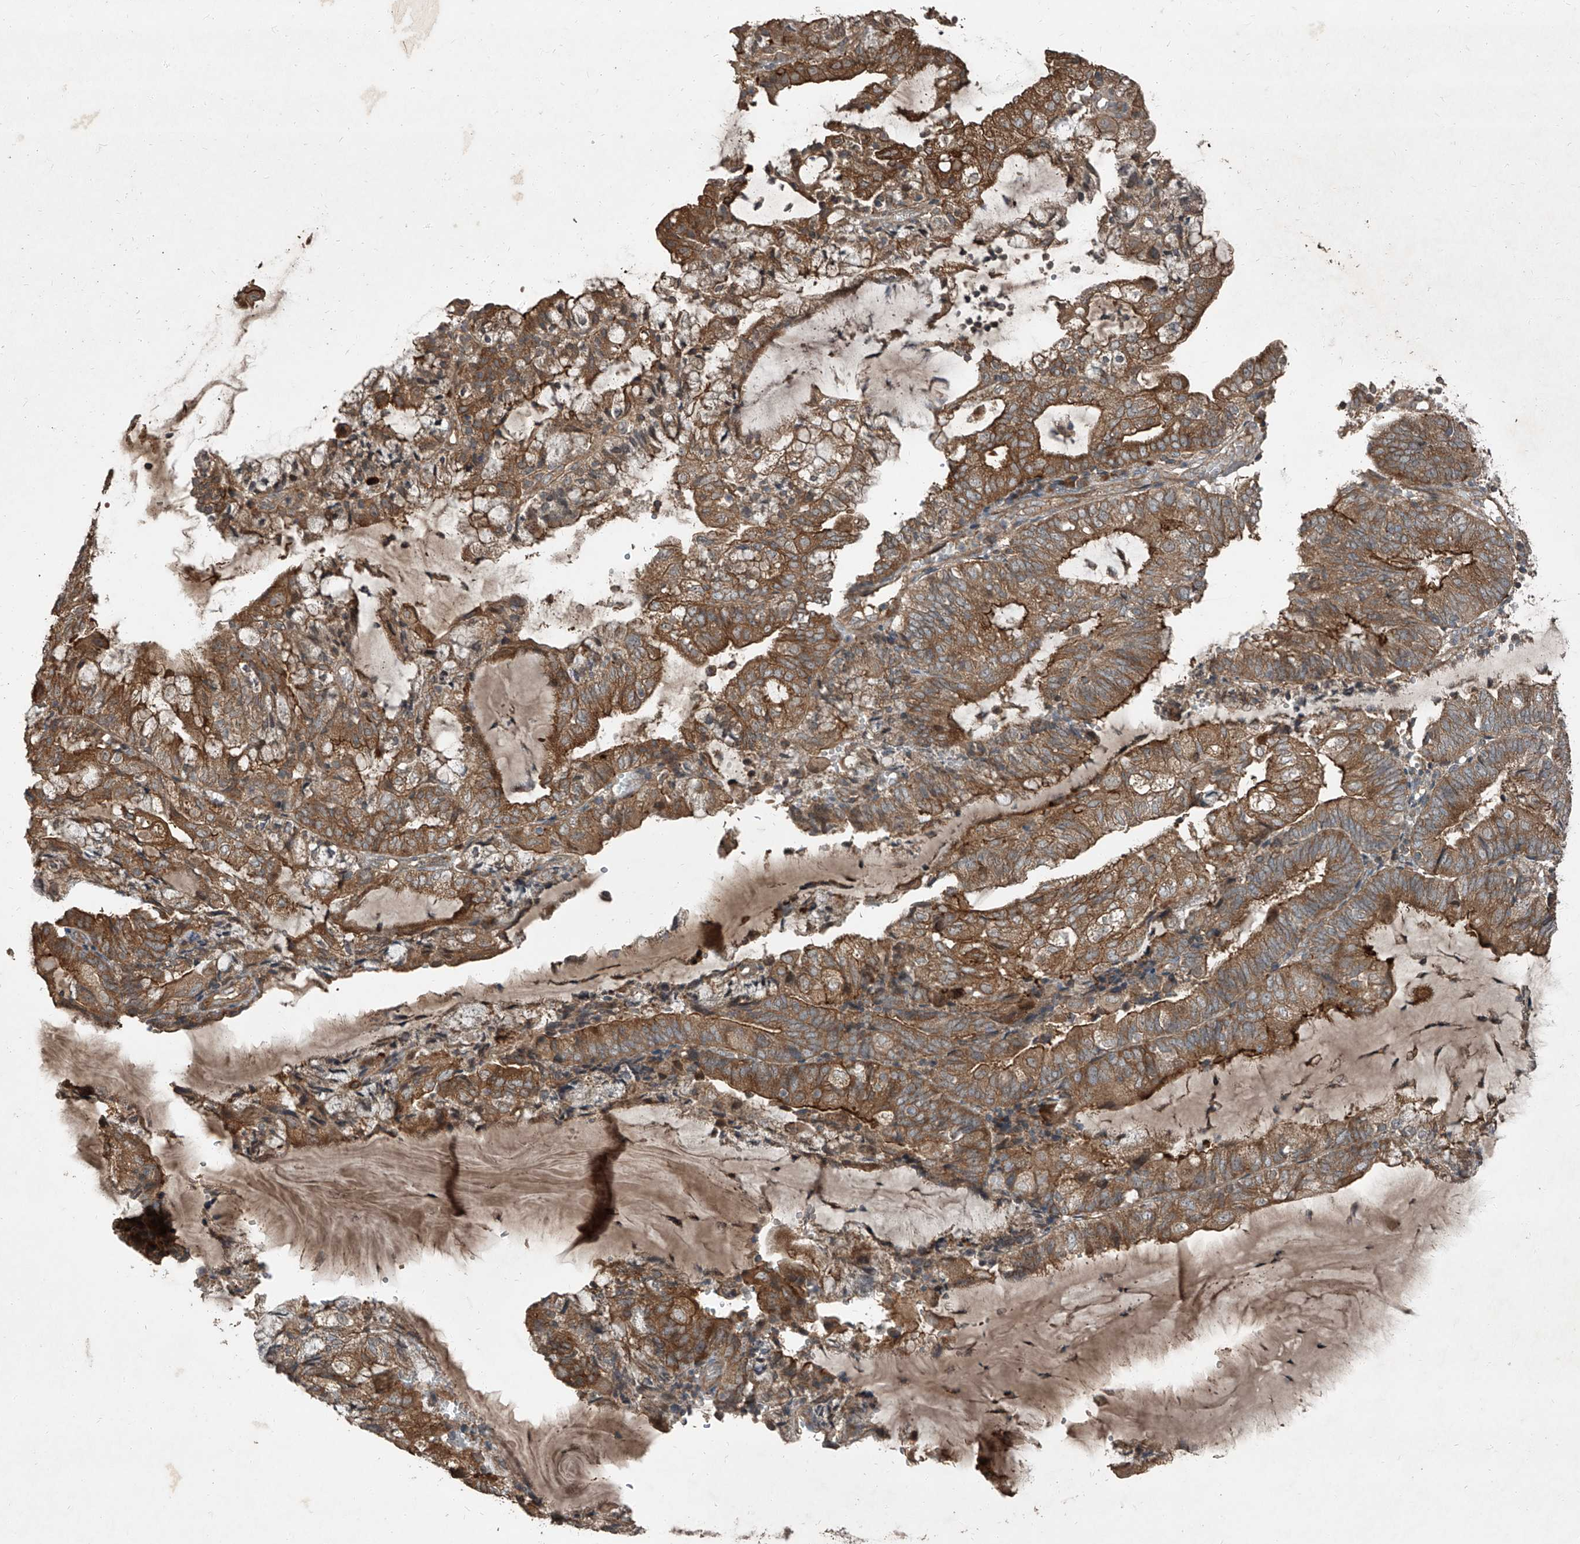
{"staining": {"intensity": "moderate", "quantity": ">75%", "location": "cytoplasmic/membranous"}, "tissue": "endometrial cancer", "cell_type": "Tumor cells", "image_type": "cancer", "snomed": [{"axis": "morphology", "description": "Adenocarcinoma, NOS"}, {"axis": "topography", "description": "Endometrium"}], "caption": "The histopathology image reveals a brown stain indicating the presence of a protein in the cytoplasmic/membranous of tumor cells in endometrial cancer.", "gene": "CCN1", "patient": {"sex": "female", "age": 81}}